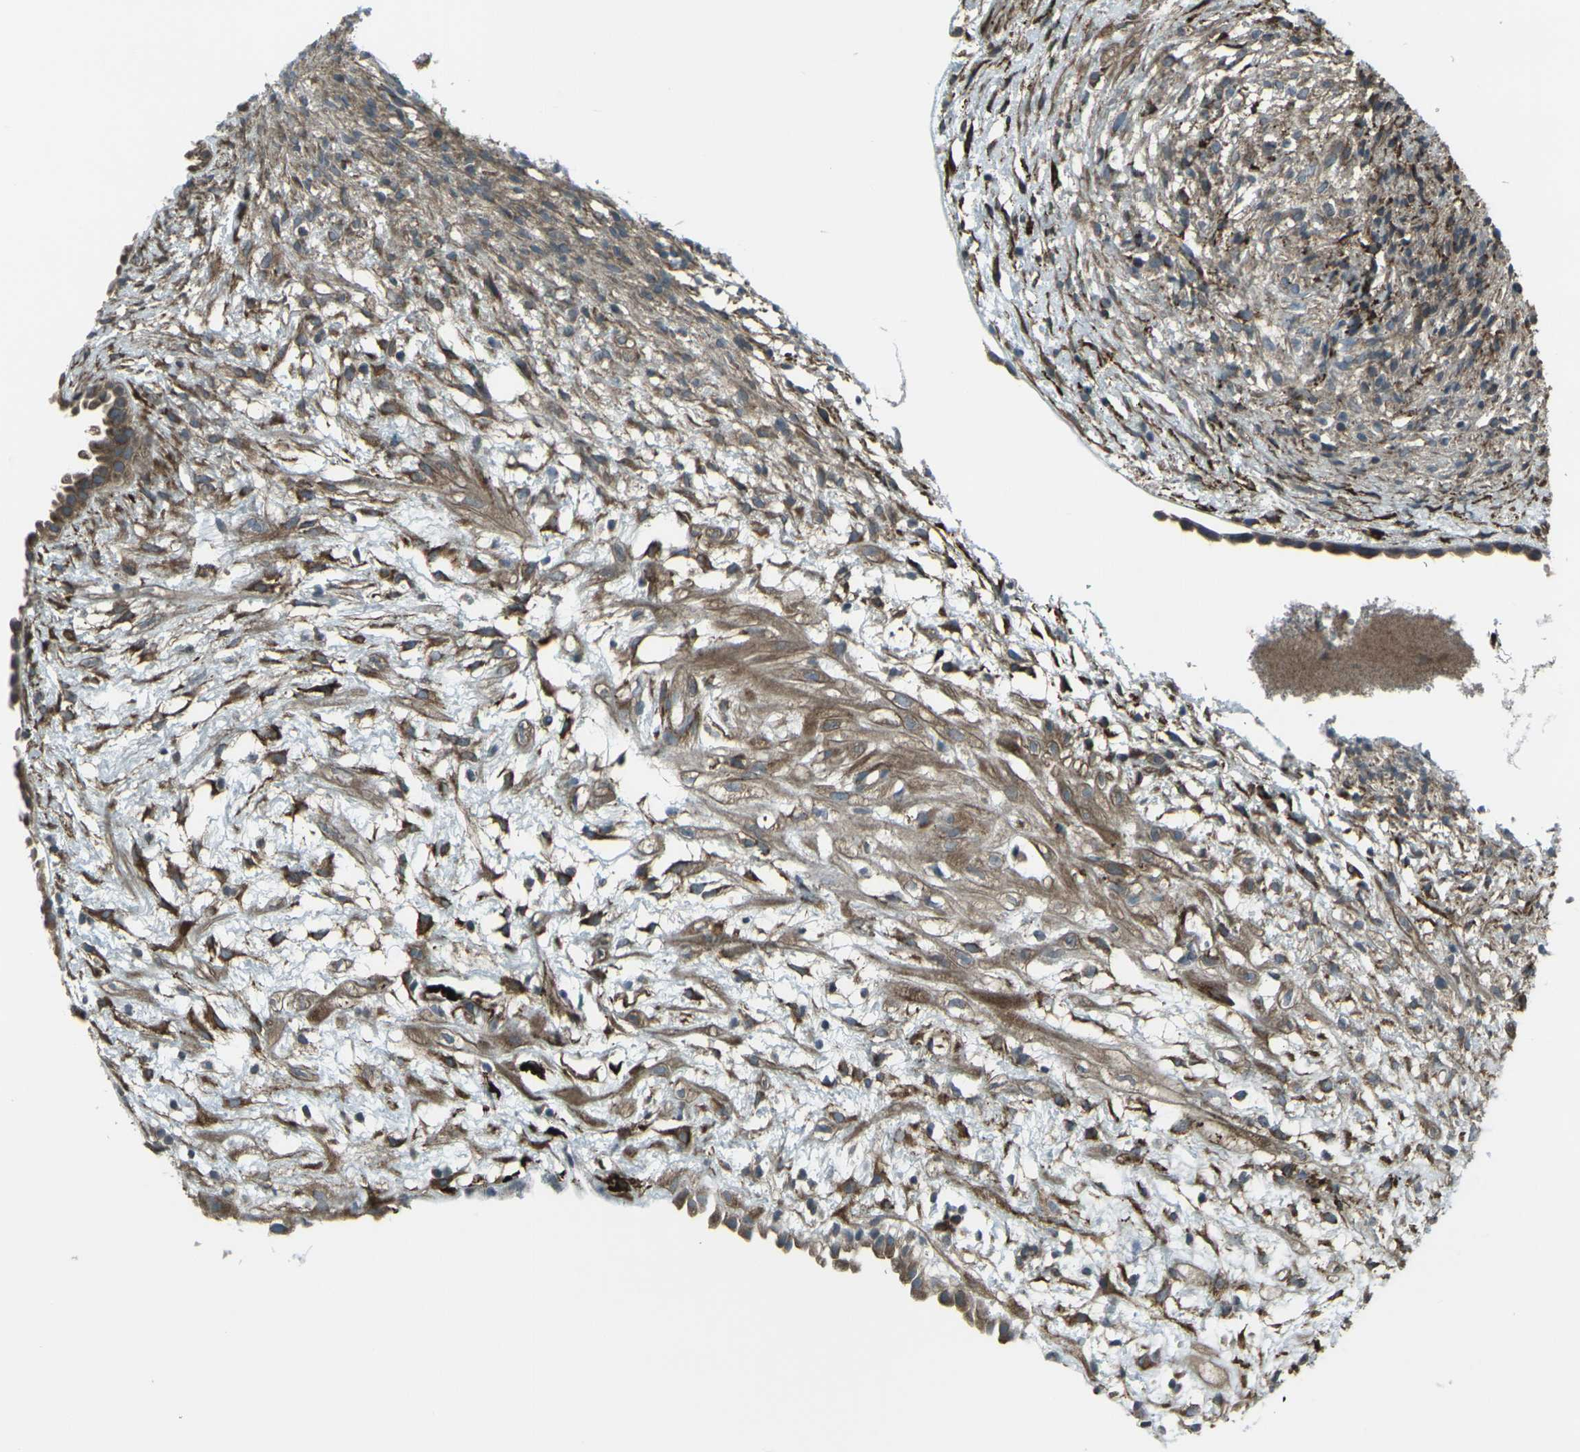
{"staining": {"intensity": "moderate", "quantity": "25%-75%", "location": "cytoplasmic/membranous"}, "tissue": "ovary", "cell_type": "Ovarian stroma cells", "image_type": "normal", "snomed": [{"axis": "morphology", "description": "Normal tissue, NOS"}, {"axis": "morphology", "description": "Cyst, NOS"}, {"axis": "topography", "description": "Ovary"}], "caption": "Ovary was stained to show a protein in brown. There is medium levels of moderate cytoplasmic/membranous staining in approximately 25%-75% of ovarian stroma cells. (IHC, brightfield microscopy, high magnification).", "gene": "LSMEM1", "patient": {"sex": "female", "age": 18}}